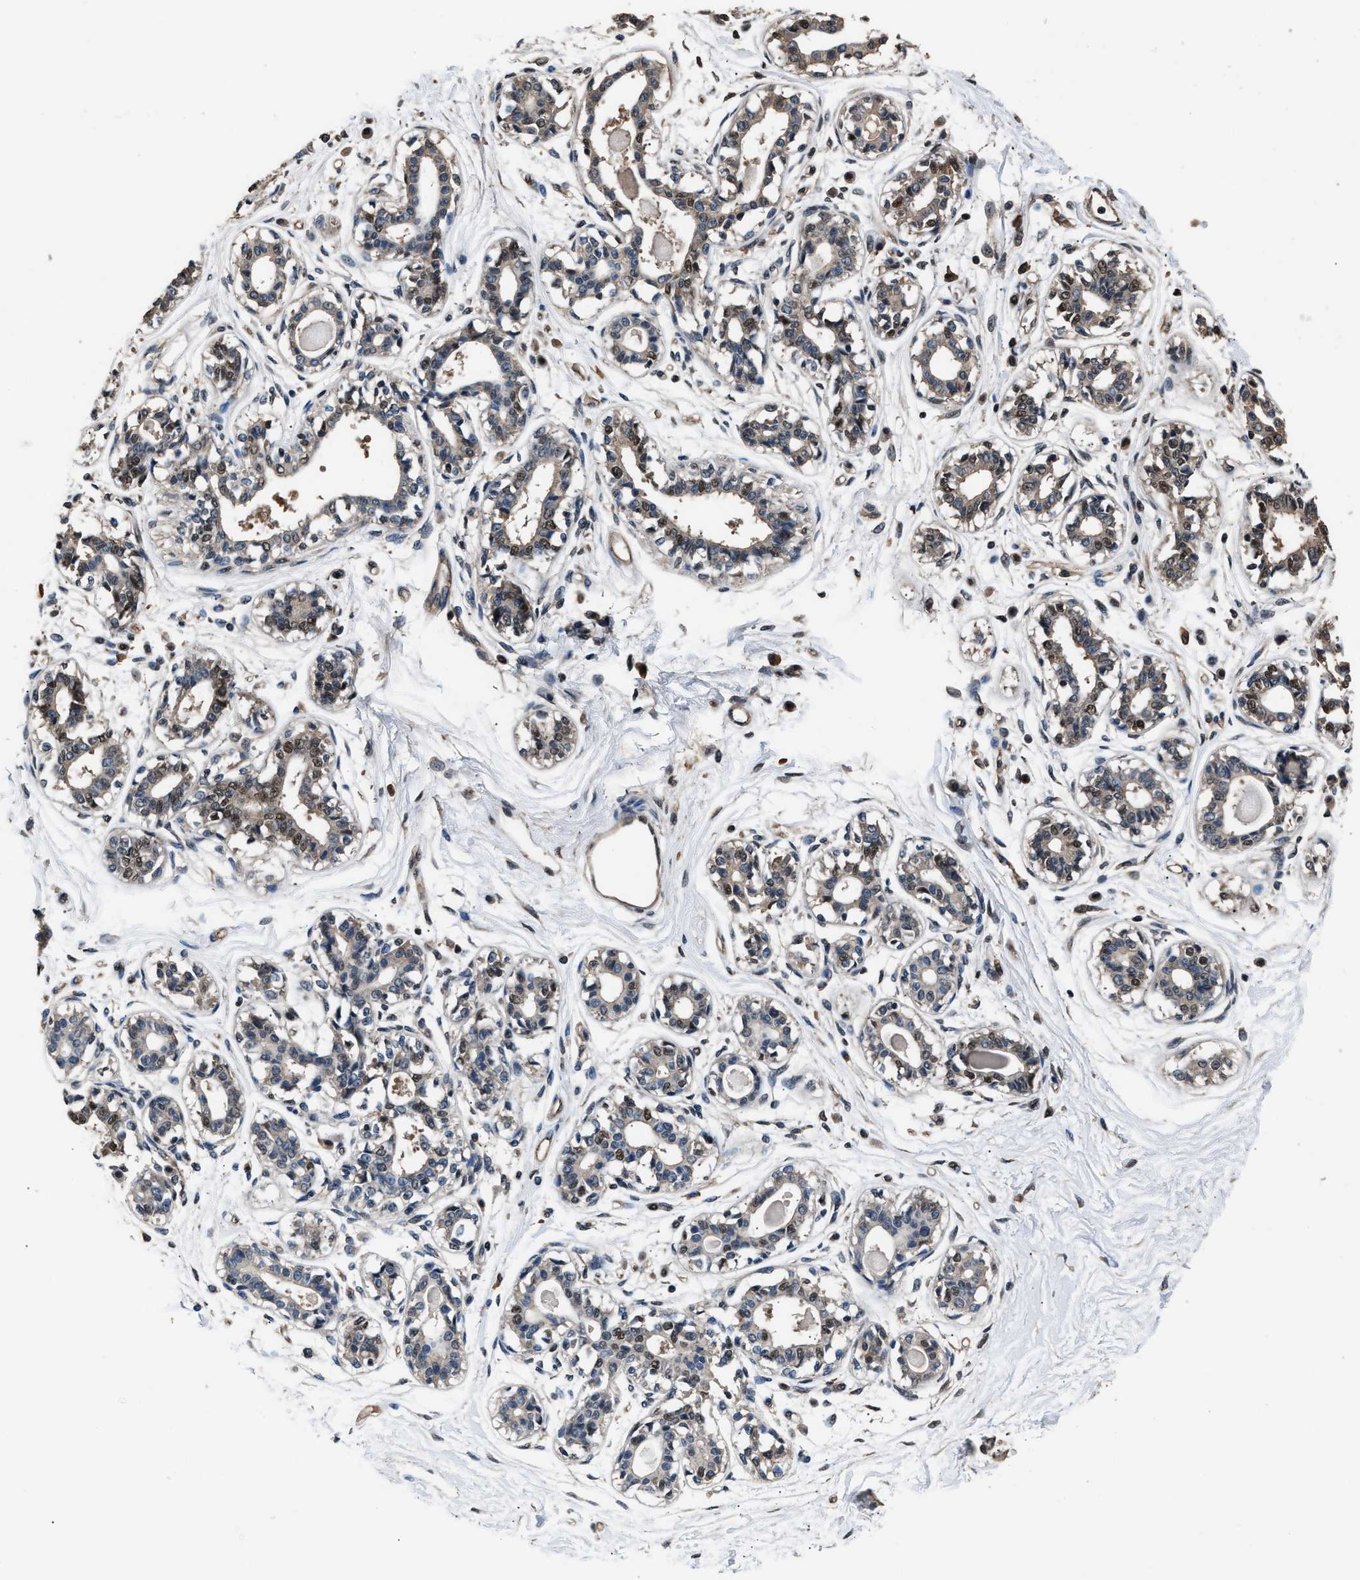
{"staining": {"intensity": "weak", "quantity": "<25%", "location": "cytoplasmic/membranous"}, "tissue": "breast", "cell_type": "Adipocytes", "image_type": "normal", "snomed": [{"axis": "morphology", "description": "Normal tissue, NOS"}, {"axis": "topography", "description": "Breast"}], "caption": "IHC image of benign human breast stained for a protein (brown), which exhibits no expression in adipocytes.", "gene": "DFFA", "patient": {"sex": "female", "age": 45}}